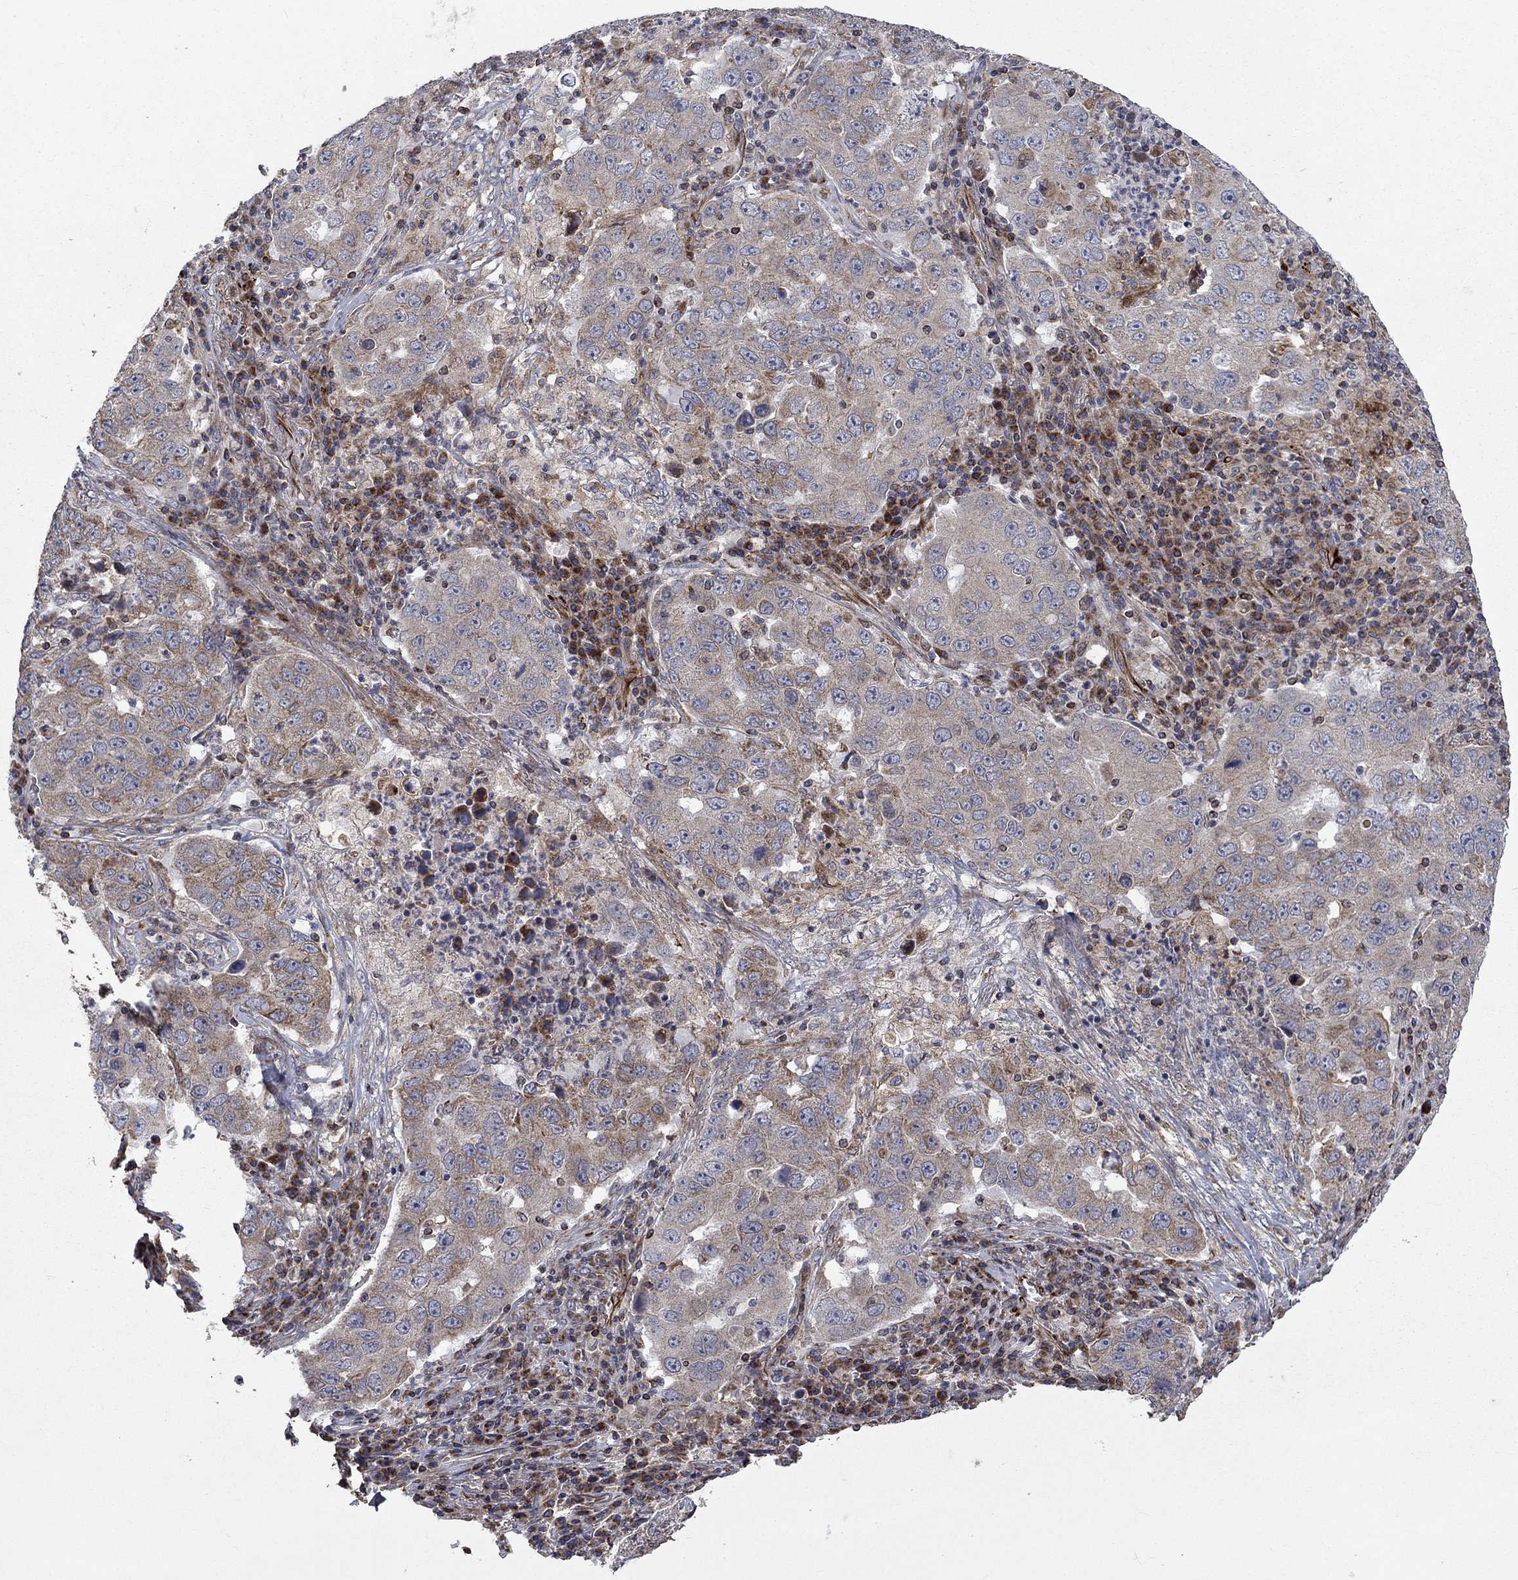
{"staining": {"intensity": "moderate", "quantity": "<25%", "location": "cytoplasmic/membranous"}, "tissue": "lung cancer", "cell_type": "Tumor cells", "image_type": "cancer", "snomed": [{"axis": "morphology", "description": "Adenocarcinoma, NOS"}, {"axis": "topography", "description": "Lung"}], "caption": "Brown immunohistochemical staining in human lung cancer reveals moderate cytoplasmic/membranous positivity in about <25% of tumor cells. Using DAB (brown) and hematoxylin (blue) stains, captured at high magnification using brightfield microscopy.", "gene": "NDUFC1", "patient": {"sex": "male", "age": 73}}